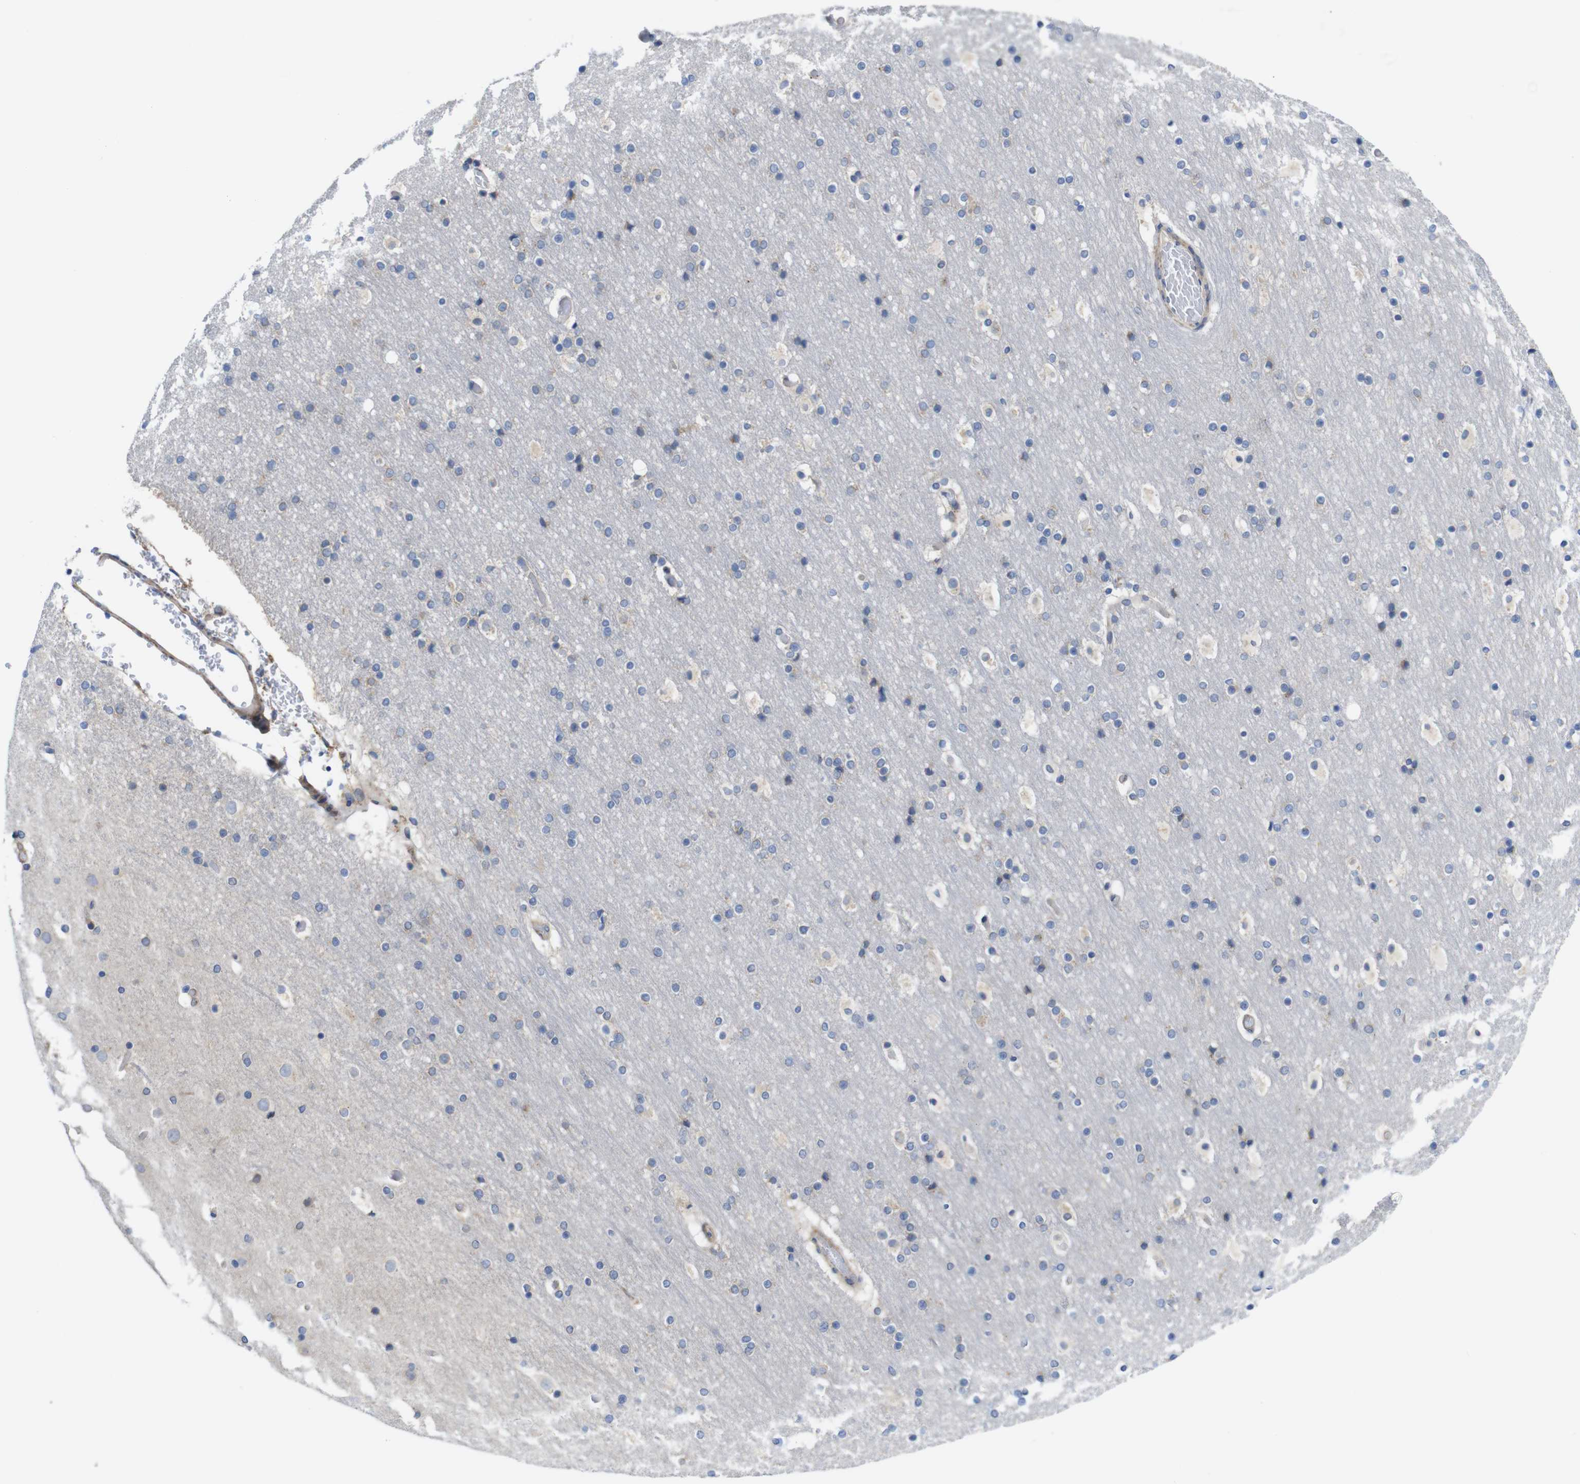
{"staining": {"intensity": "negative", "quantity": "none", "location": "none"}, "tissue": "cerebral cortex", "cell_type": "Endothelial cells", "image_type": "normal", "snomed": [{"axis": "morphology", "description": "Normal tissue, NOS"}, {"axis": "topography", "description": "Cerebral cortex"}], "caption": "This is a image of immunohistochemistry (IHC) staining of unremarkable cerebral cortex, which shows no expression in endothelial cells.", "gene": "DDRGK1", "patient": {"sex": "male", "age": 57}}